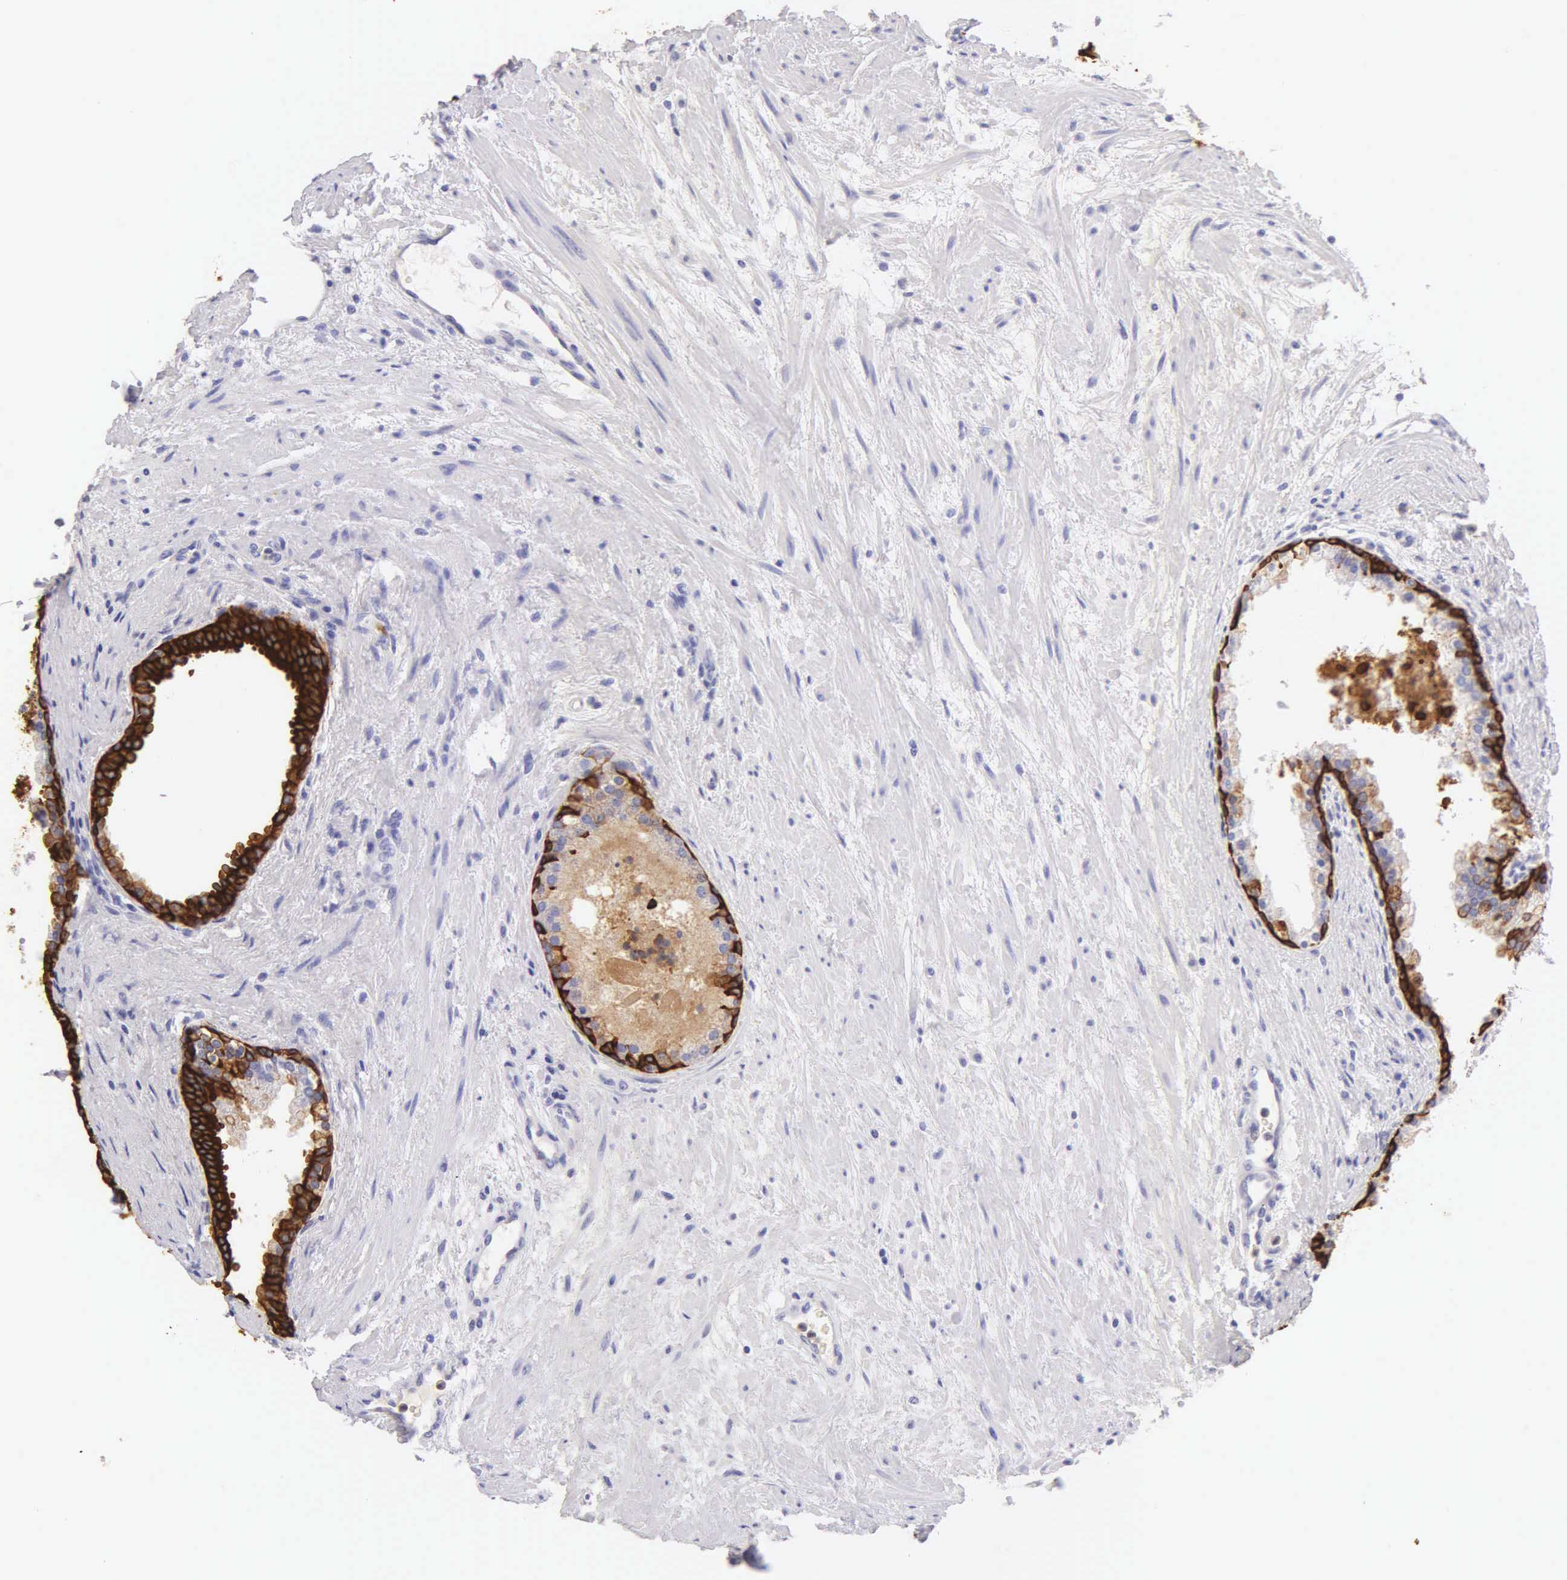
{"staining": {"intensity": "strong", "quantity": ">75%", "location": "cytoplasmic/membranous"}, "tissue": "prostate", "cell_type": "Glandular cells", "image_type": "normal", "snomed": [{"axis": "morphology", "description": "Normal tissue, NOS"}, {"axis": "topography", "description": "Prostate"}], "caption": "Immunohistochemistry (IHC) micrograph of normal prostate: human prostate stained using immunohistochemistry (IHC) exhibits high levels of strong protein expression localized specifically in the cytoplasmic/membranous of glandular cells, appearing as a cytoplasmic/membranous brown color.", "gene": "KRT14", "patient": {"sex": "male", "age": 65}}